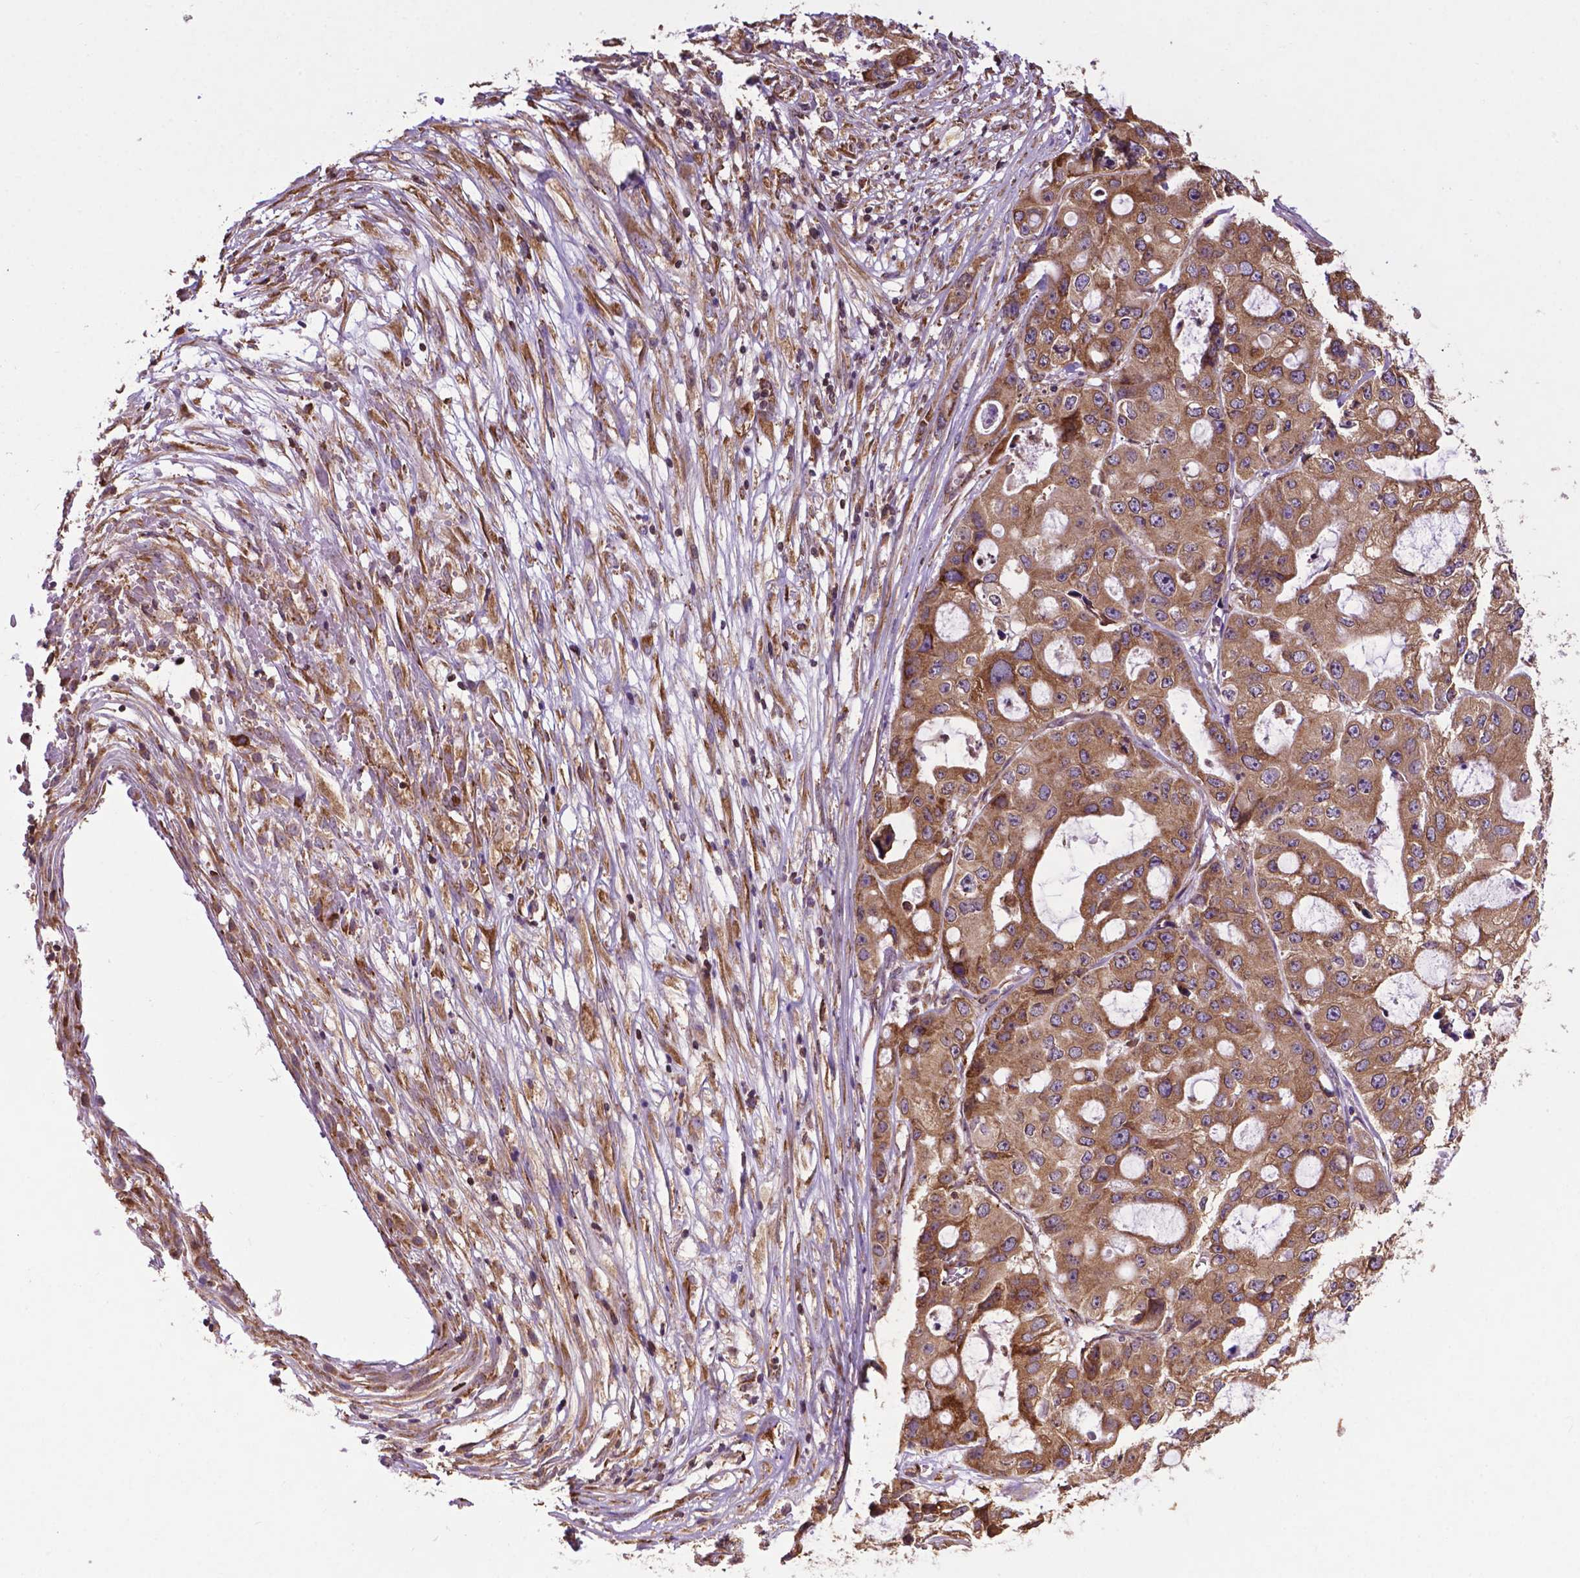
{"staining": {"intensity": "weak", "quantity": ">75%", "location": "cytoplasmic/membranous"}, "tissue": "ovarian cancer", "cell_type": "Tumor cells", "image_type": "cancer", "snomed": [{"axis": "morphology", "description": "Cystadenocarcinoma, serous, NOS"}, {"axis": "topography", "description": "Ovary"}], "caption": "The photomicrograph reveals immunohistochemical staining of ovarian cancer (serous cystadenocarcinoma). There is weak cytoplasmic/membranous staining is present in approximately >75% of tumor cells.", "gene": "GANAB", "patient": {"sex": "female", "age": 56}}